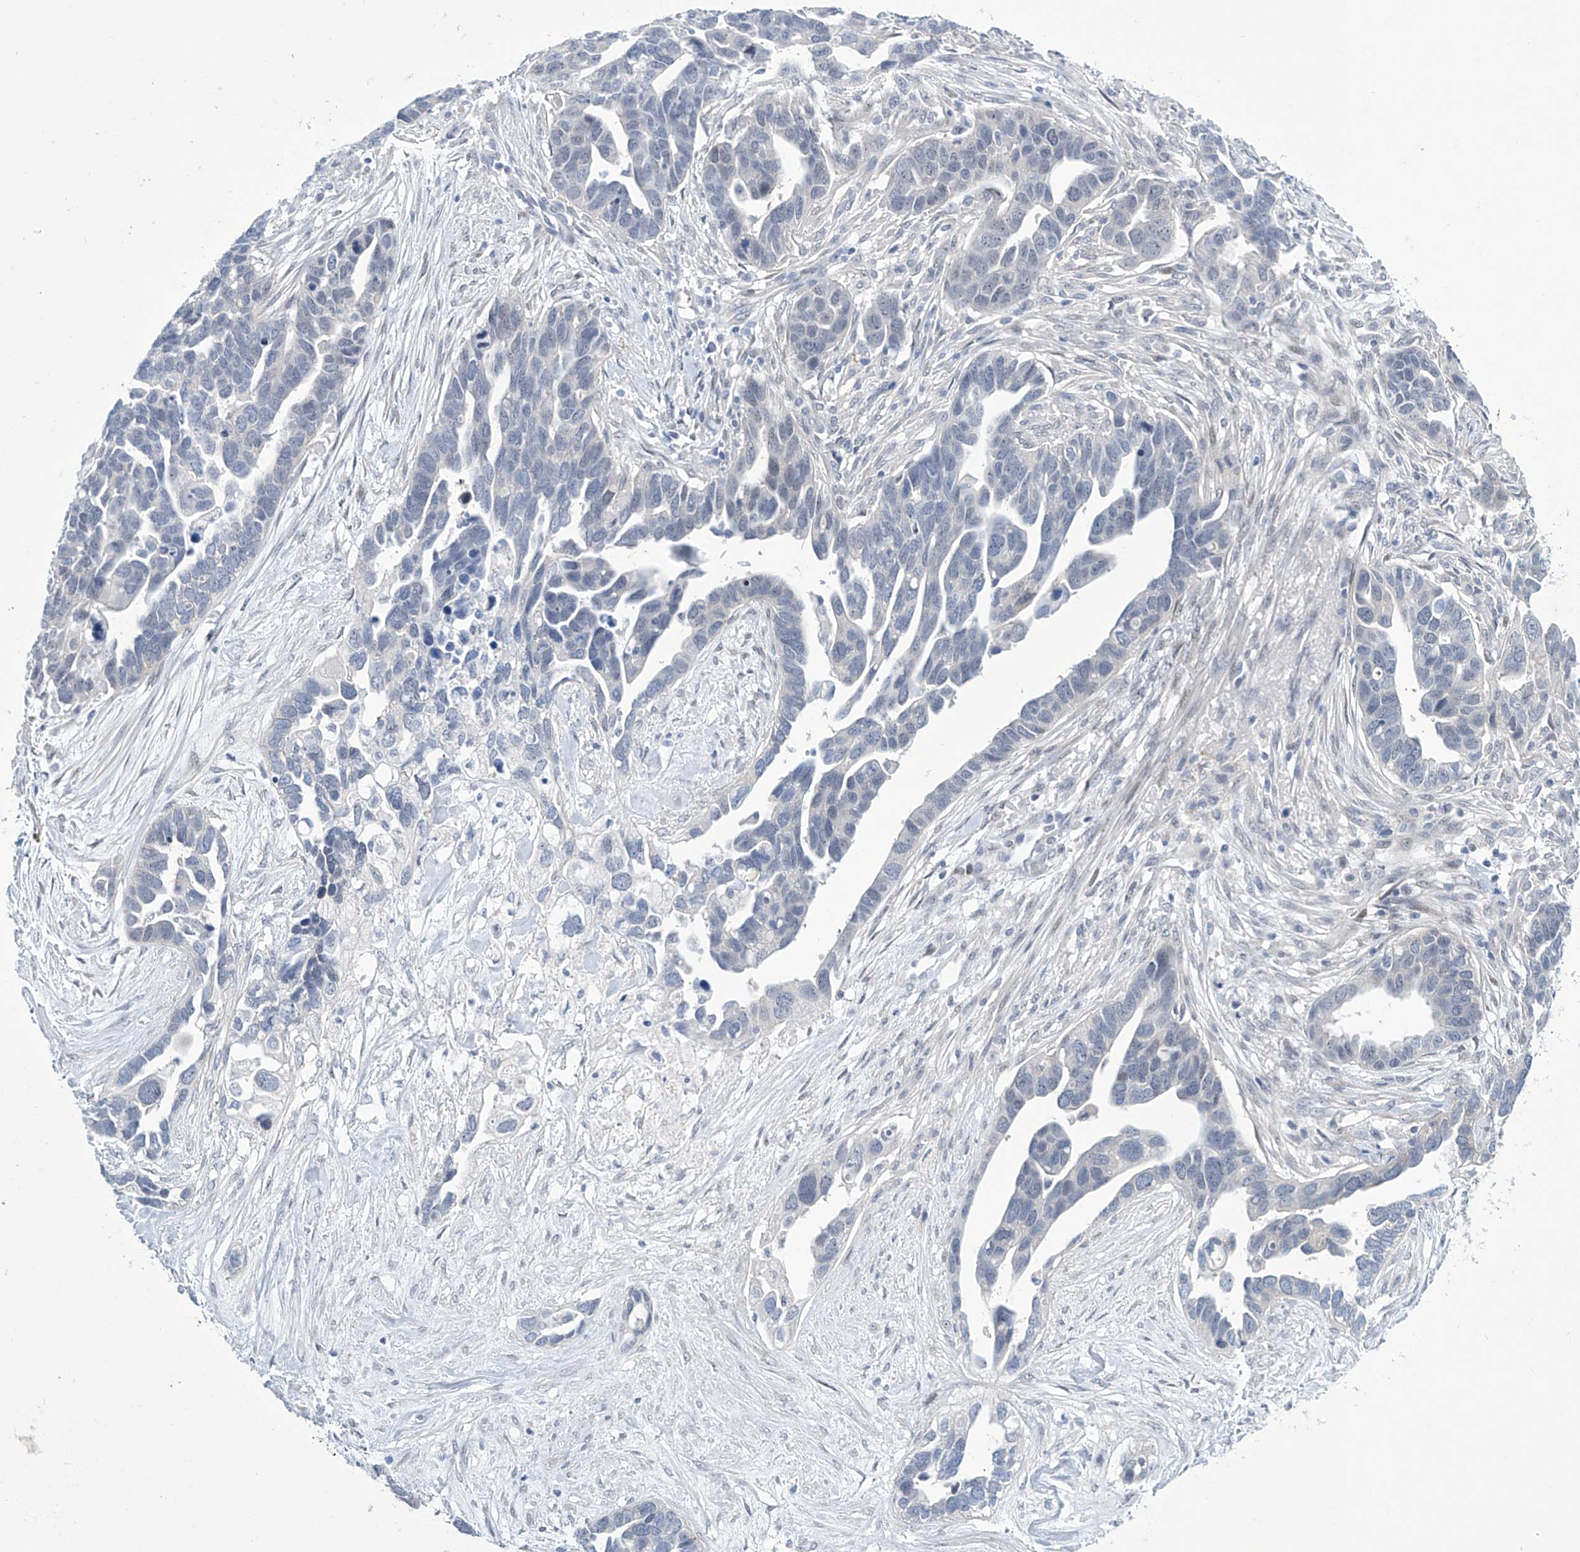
{"staining": {"intensity": "negative", "quantity": "none", "location": "none"}, "tissue": "ovarian cancer", "cell_type": "Tumor cells", "image_type": "cancer", "snomed": [{"axis": "morphology", "description": "Cystadenocarcinoma, serous, NOS"}, {"axis": "topography", "description": "Ovary"}], "caption": "An image of ovarian serous cystadenocarcinoma stained for a protein exhibits no brown staining in tumor cells.", "gene": "TRIM60", "patient": {"sex": "female", "age": 54}}